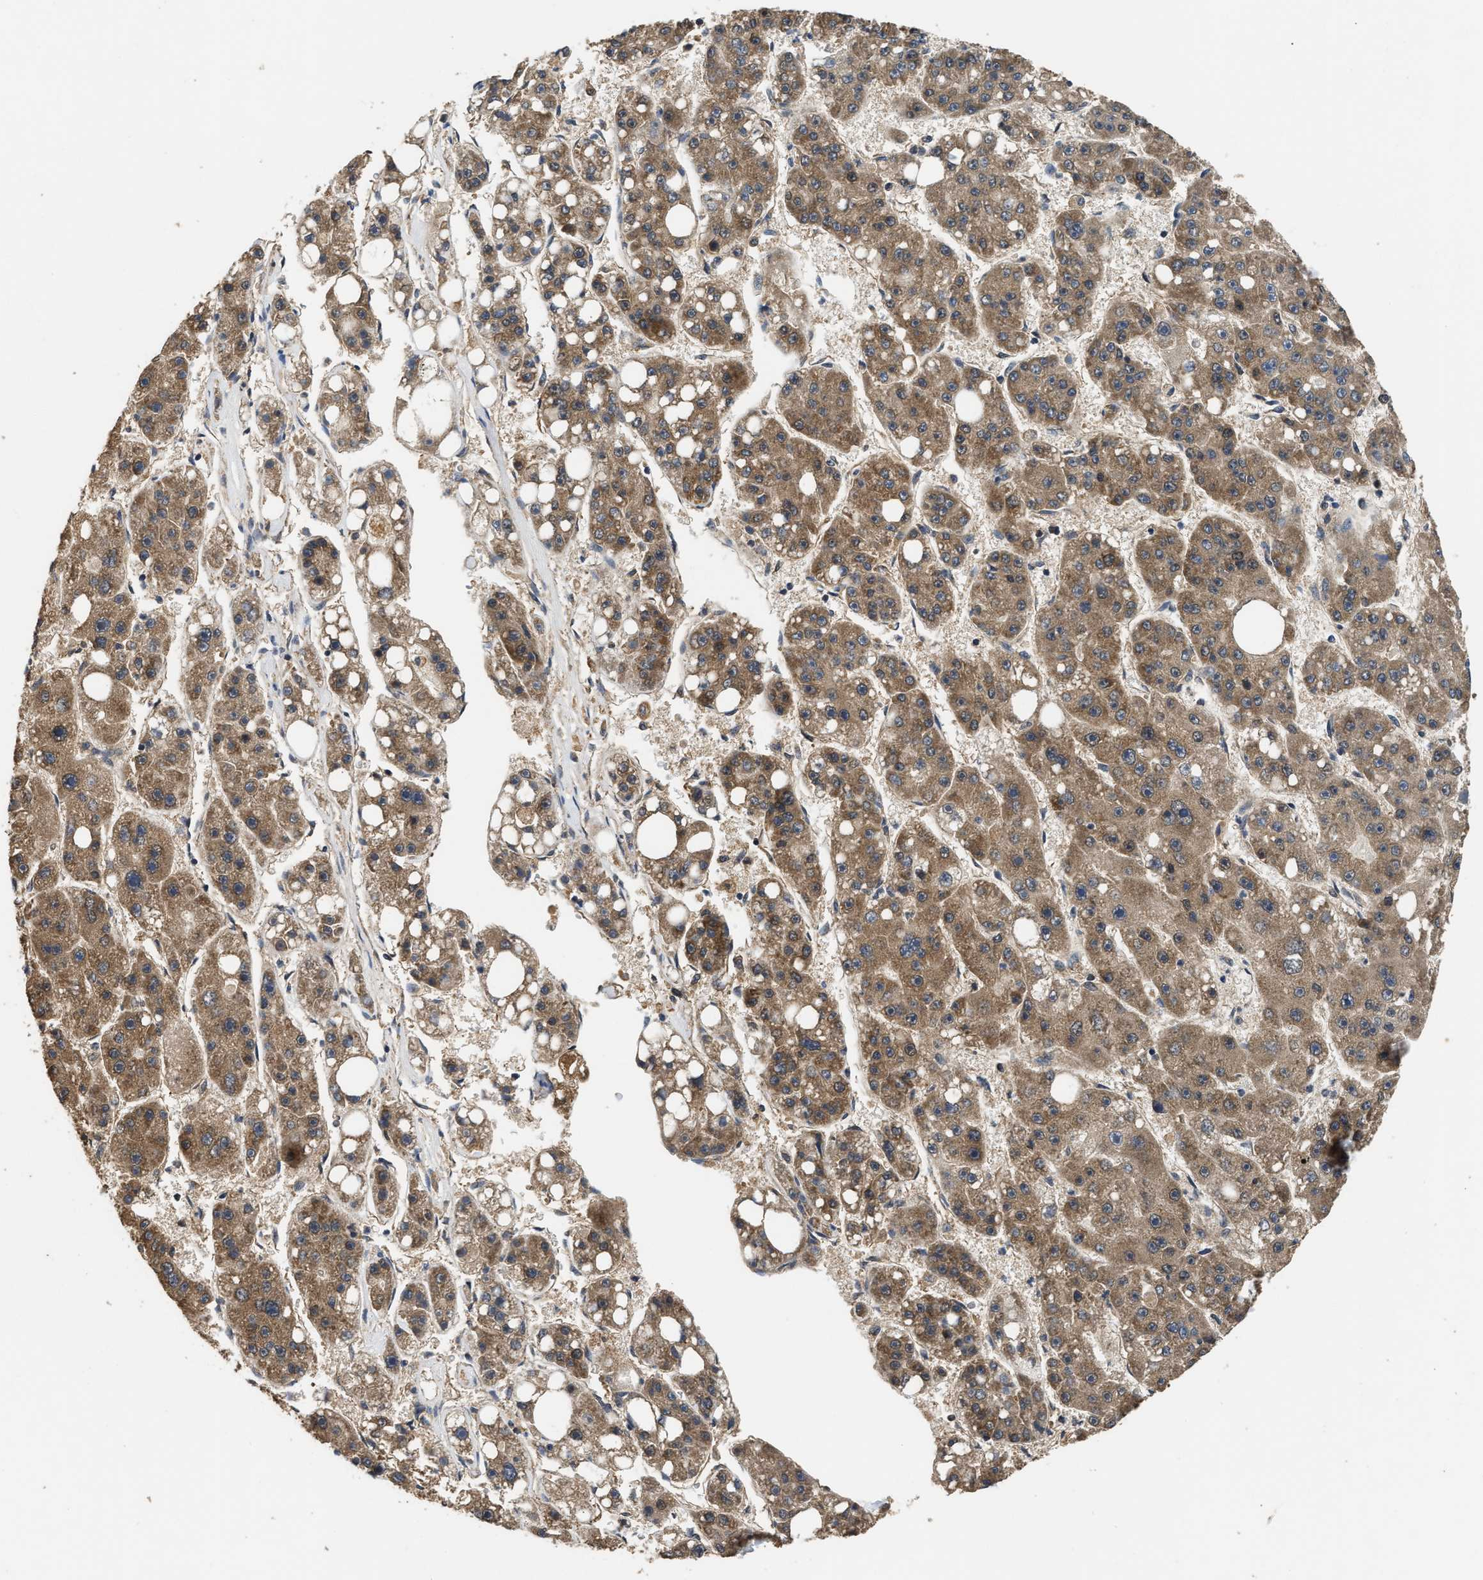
{"staining": {"intensity": "moderate", "quantity": ">75%", "location": "cytoplasmic/membranous"}, "tissue": "liver cancer", "cell_type": "Tumor cells", "image_type": "cancer", "snomed": [{"axis": "morphology", "description": "Carcinoma, Hepatocellular, NOS"}, {"axis": "topography", "description": "Liver"}], "caption": "Immunohistochemistry (IHC) micrograph of liver cancer stained for a protein (brown), which shows medium levels of moderate cytoplasmic/membranous expression in approximately >75% of tumor cells.", "gene": "DNAJC2", "patient": {"sex": "female", "age": 61}}